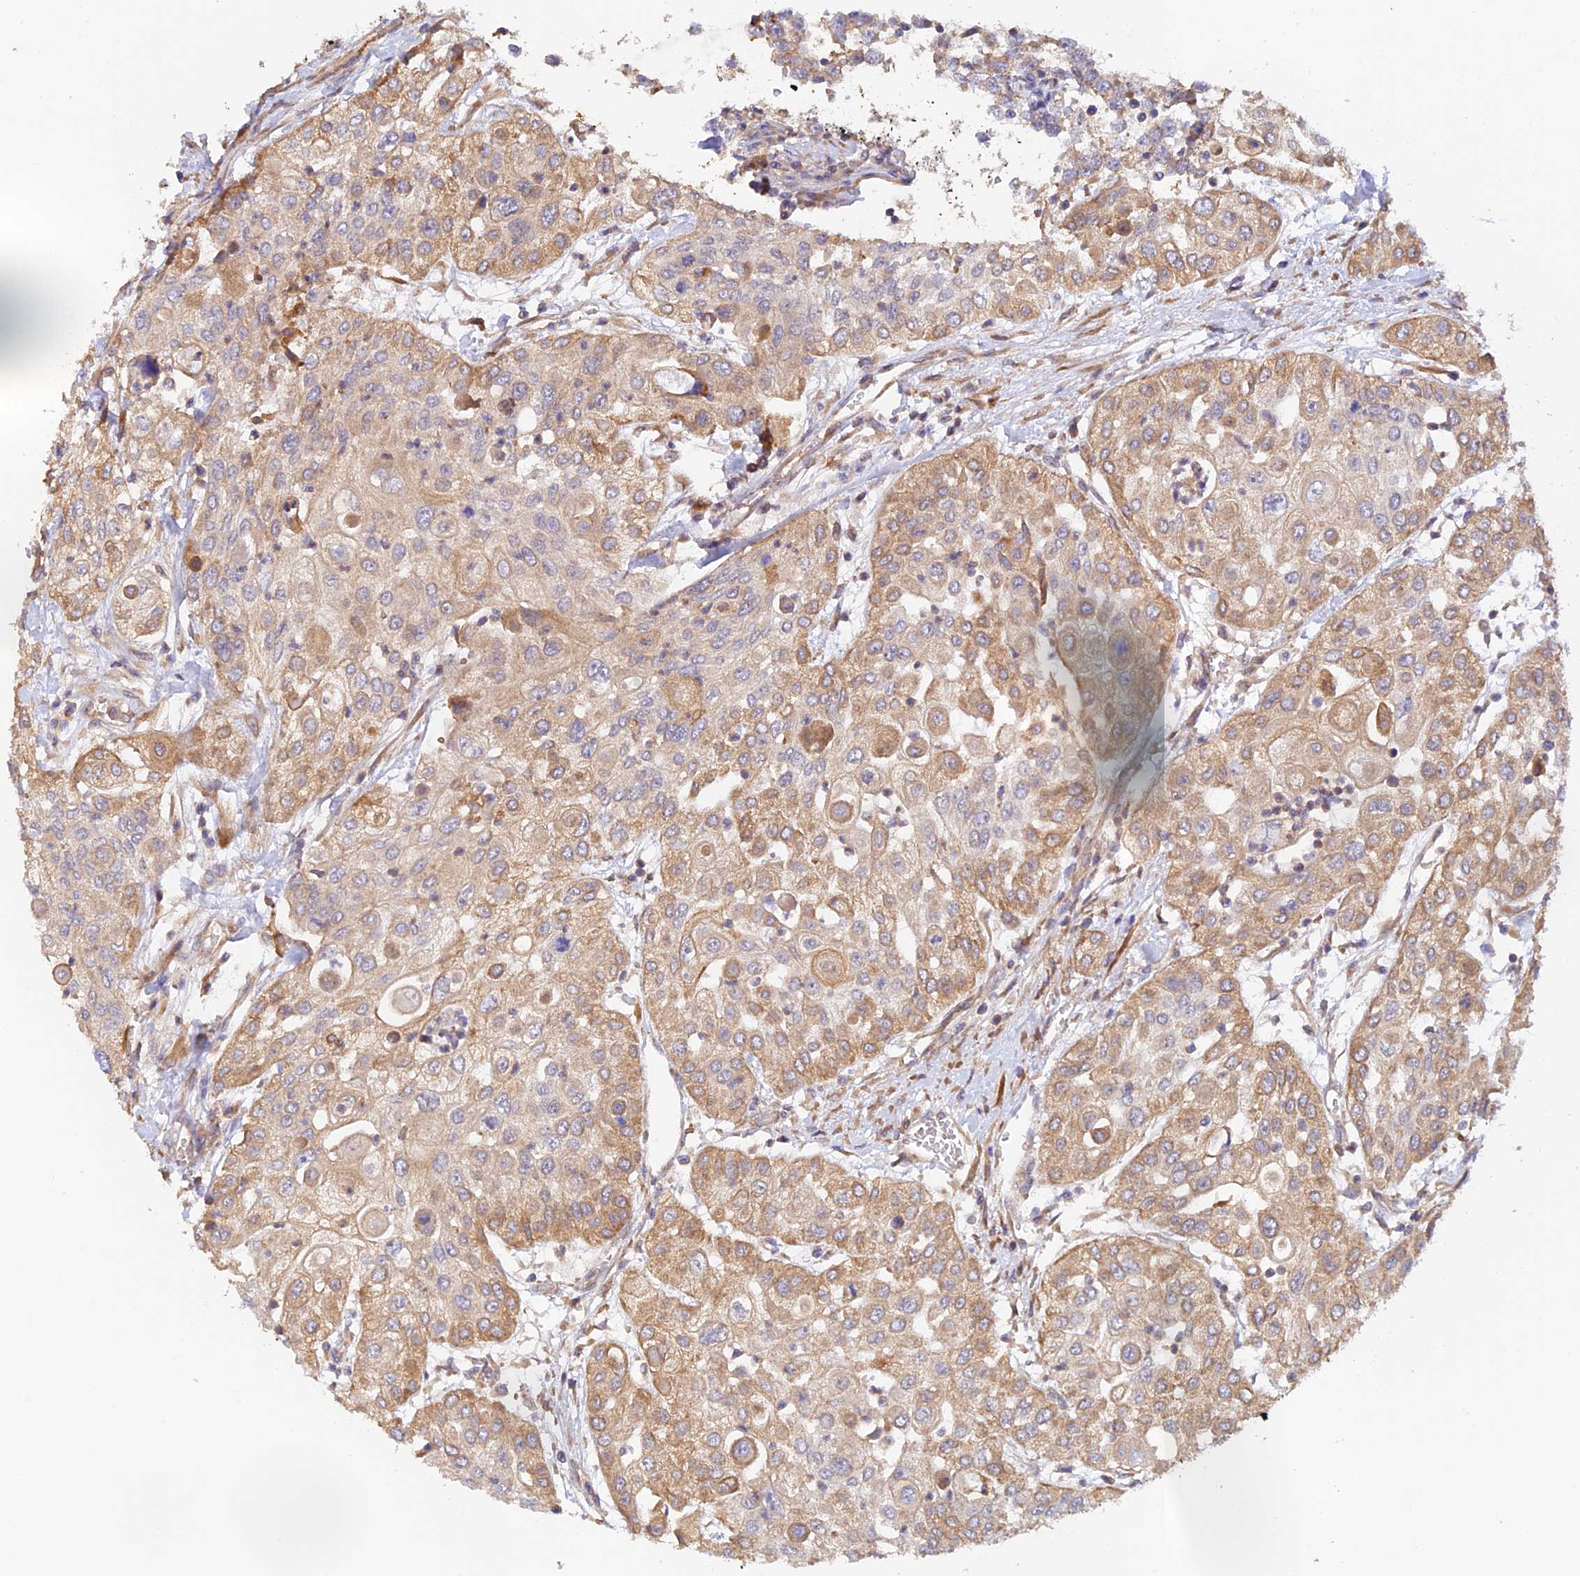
{"staining": {"intensity": "moderate", "quantity": "25%-75%", "location": "cytoplasmic/membranous"}, "tissue": "urothelial cancer", "cell_type": "Tumor cells", "image_type": "cancer", "snomed": [{"axis": "morphology", "description": "Urothelial carcinoma, High grade"}, {"axis": "topography", "description": "Urinary bladder"}], "caption": "Immunohistochemistry micrograph of neoplastic tissue: urothelial cancer stained using immunohistochemistry demonstrates medium levels of moderate protein expression localized specifically in the cytoplasmic/membranous of tumor cells, appearing as a cytoplasmic/membranous brown color.", "gene": "MYO9A", "patient": {"sex": "female", "age": 79}}